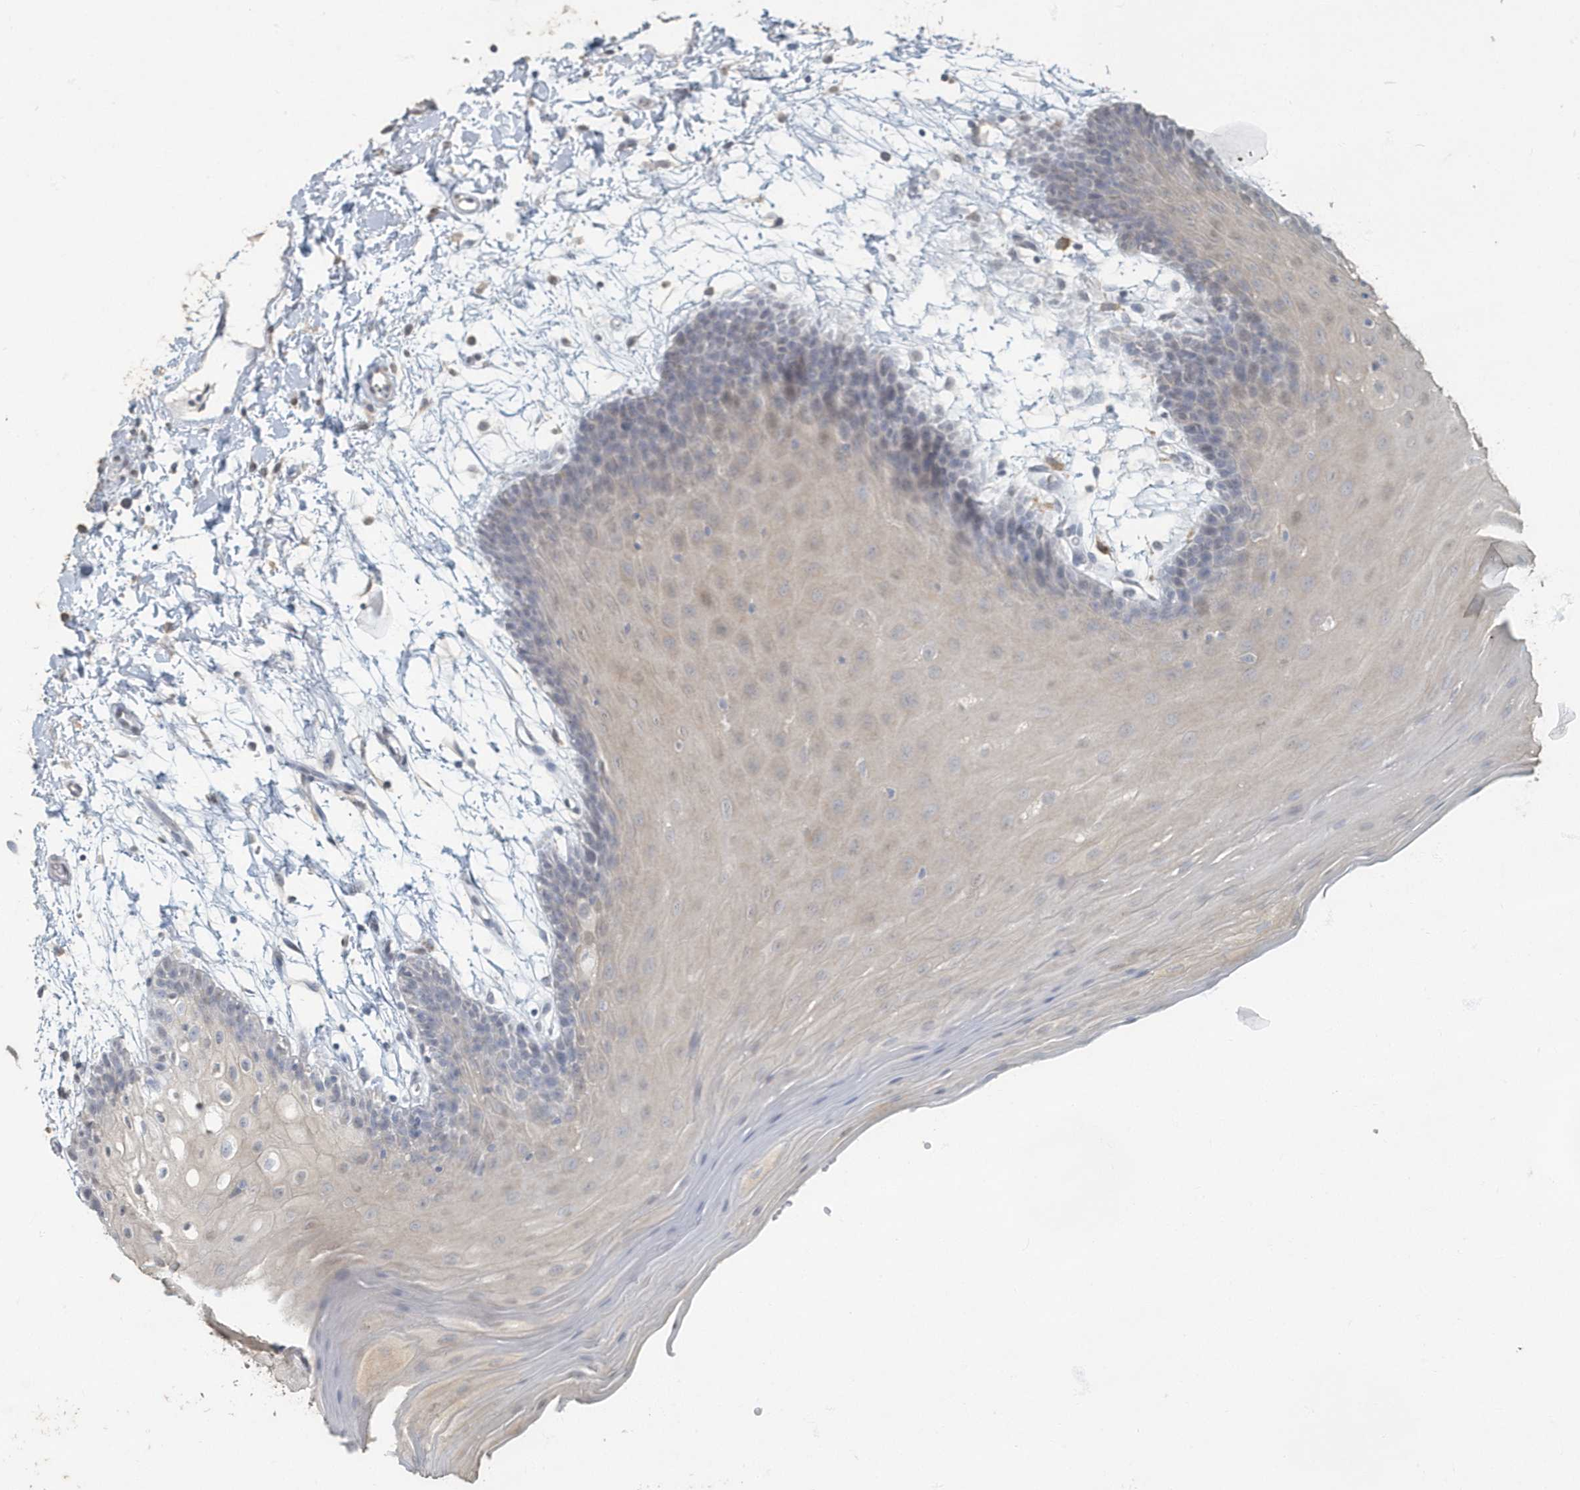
{"staining": {"intensity": "weak", "quantity": "<25%", "location": "cytoplasmic/membranous"}, "tissue": "oral mucosa", "cell_type": "Squamous epithelial cells", "image_type": "normal", "snomed": [{"axis": "morphology", "description": "Normal tissue, NOS"}, {"axis": "topography", "description": "Skeletal muscle"}, {"axis": "topography", "description": "Oral tissue"}, {"axis": "topography", "description": "Salivary gland"}, {"axis": "topography", "description": "Peripheral nerve tissue"}], "caption": "IHC photomicrograph of normal oral mucosa: oral mucosa stained with DAB (3,3'-diaminobenzidine) reveals no significant protein staining in squamous epithelial cells. (DAB (3,3'-diaminobenzidine) IHC, high magnification).", "gene": "MYOT", "patient": {"sex": "male", "age": 54}}